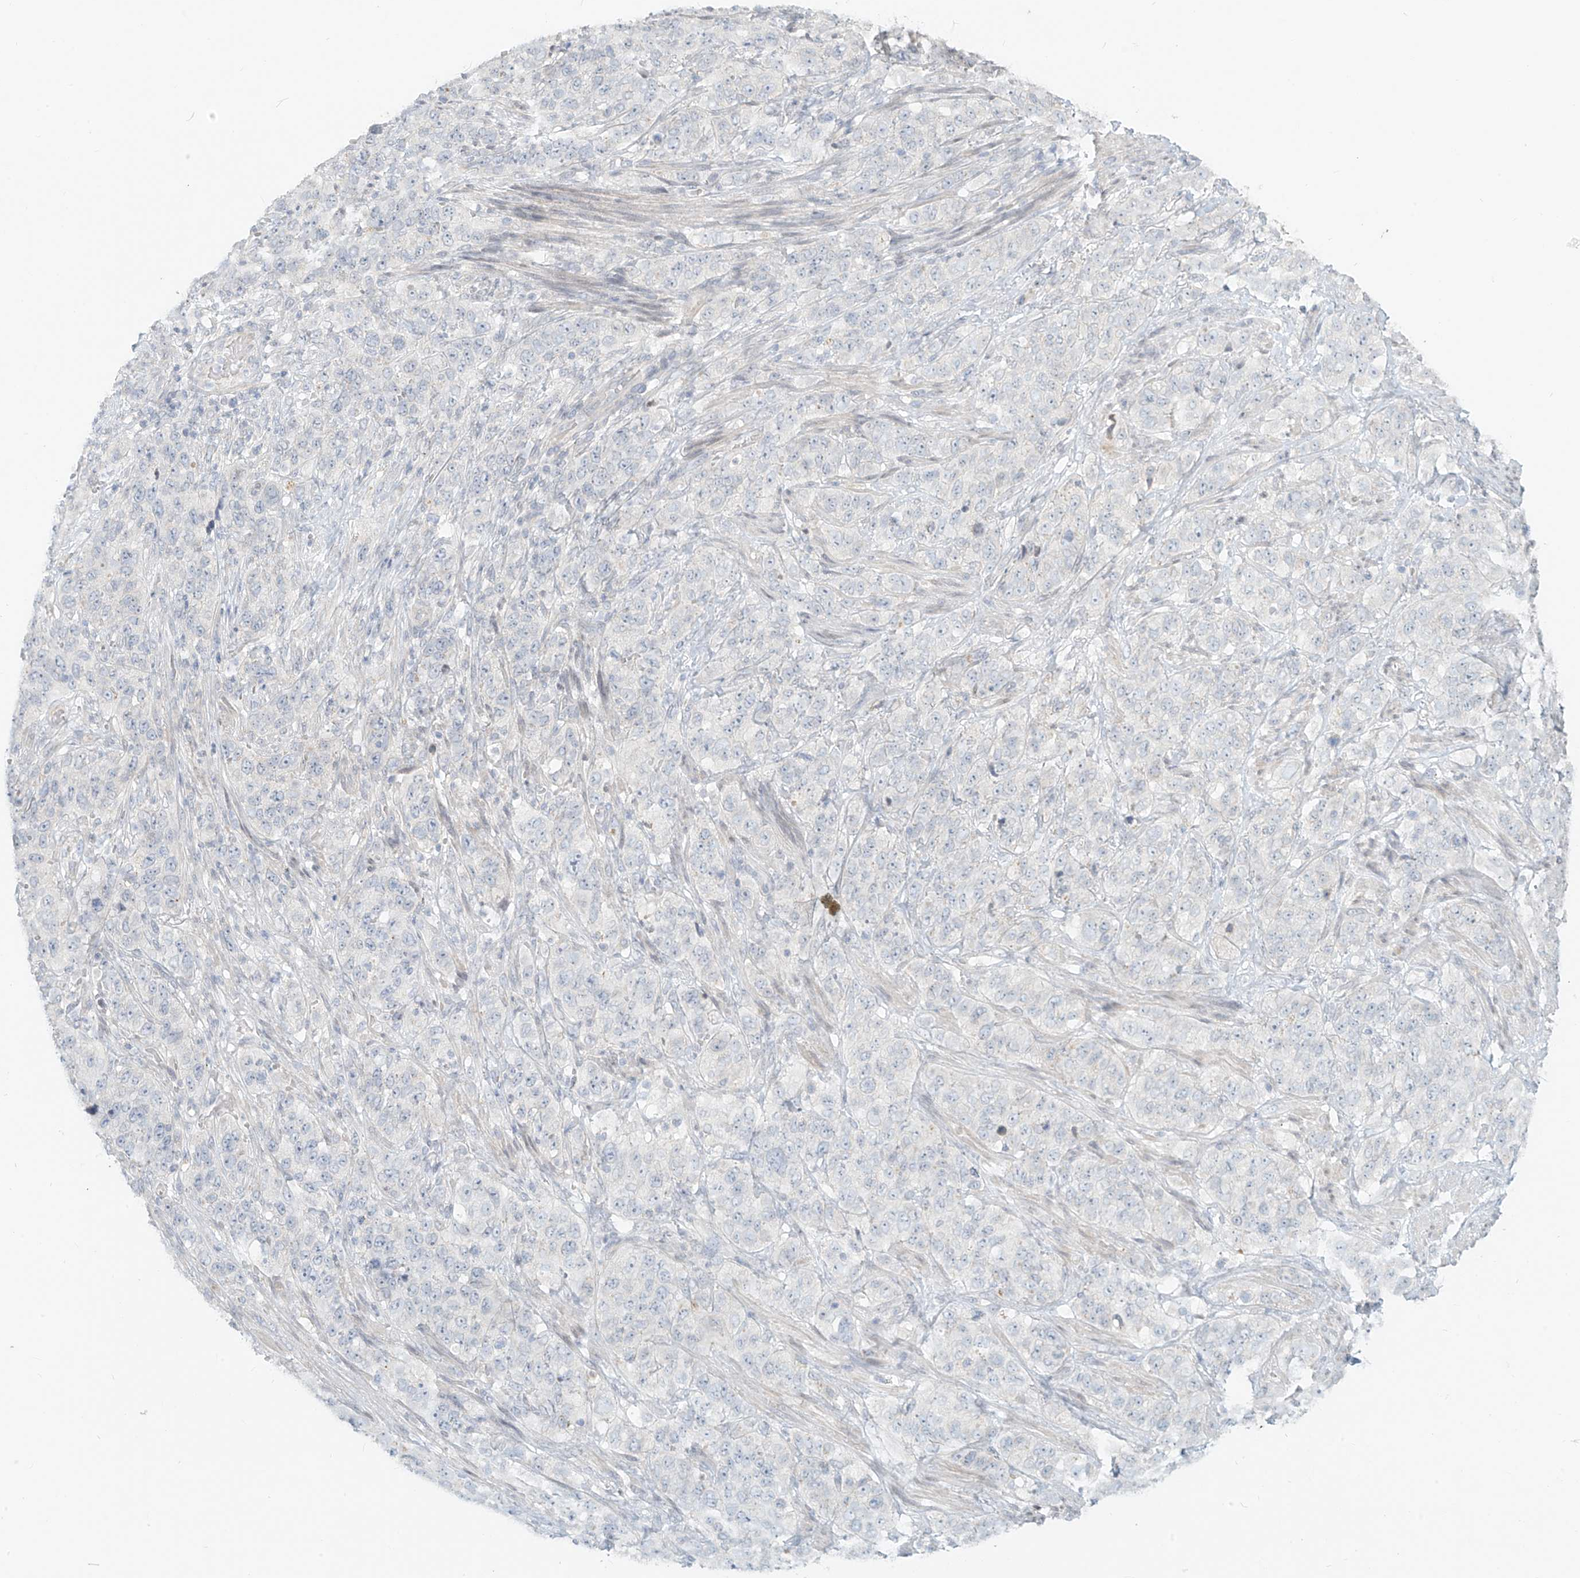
{"staining": {"intensity": "negative", "quantity": "none", "location": "none"}, "tissue": "stomach cancer", "cell_type": "Tumor cells", "image_type": "cancer", "snomed": [{"axis": "morphology", "description": "Adenocarcinoma, NOS"}, {"axis": "topography", "description": "Stomach"}], "caption": "There is no significant staining in tumor cells of stomach cancer. (IHC, brightfield microscopy, high magnification).", "gene": "OSBPL7", "patient": {"sex": "male", "age": 48}}